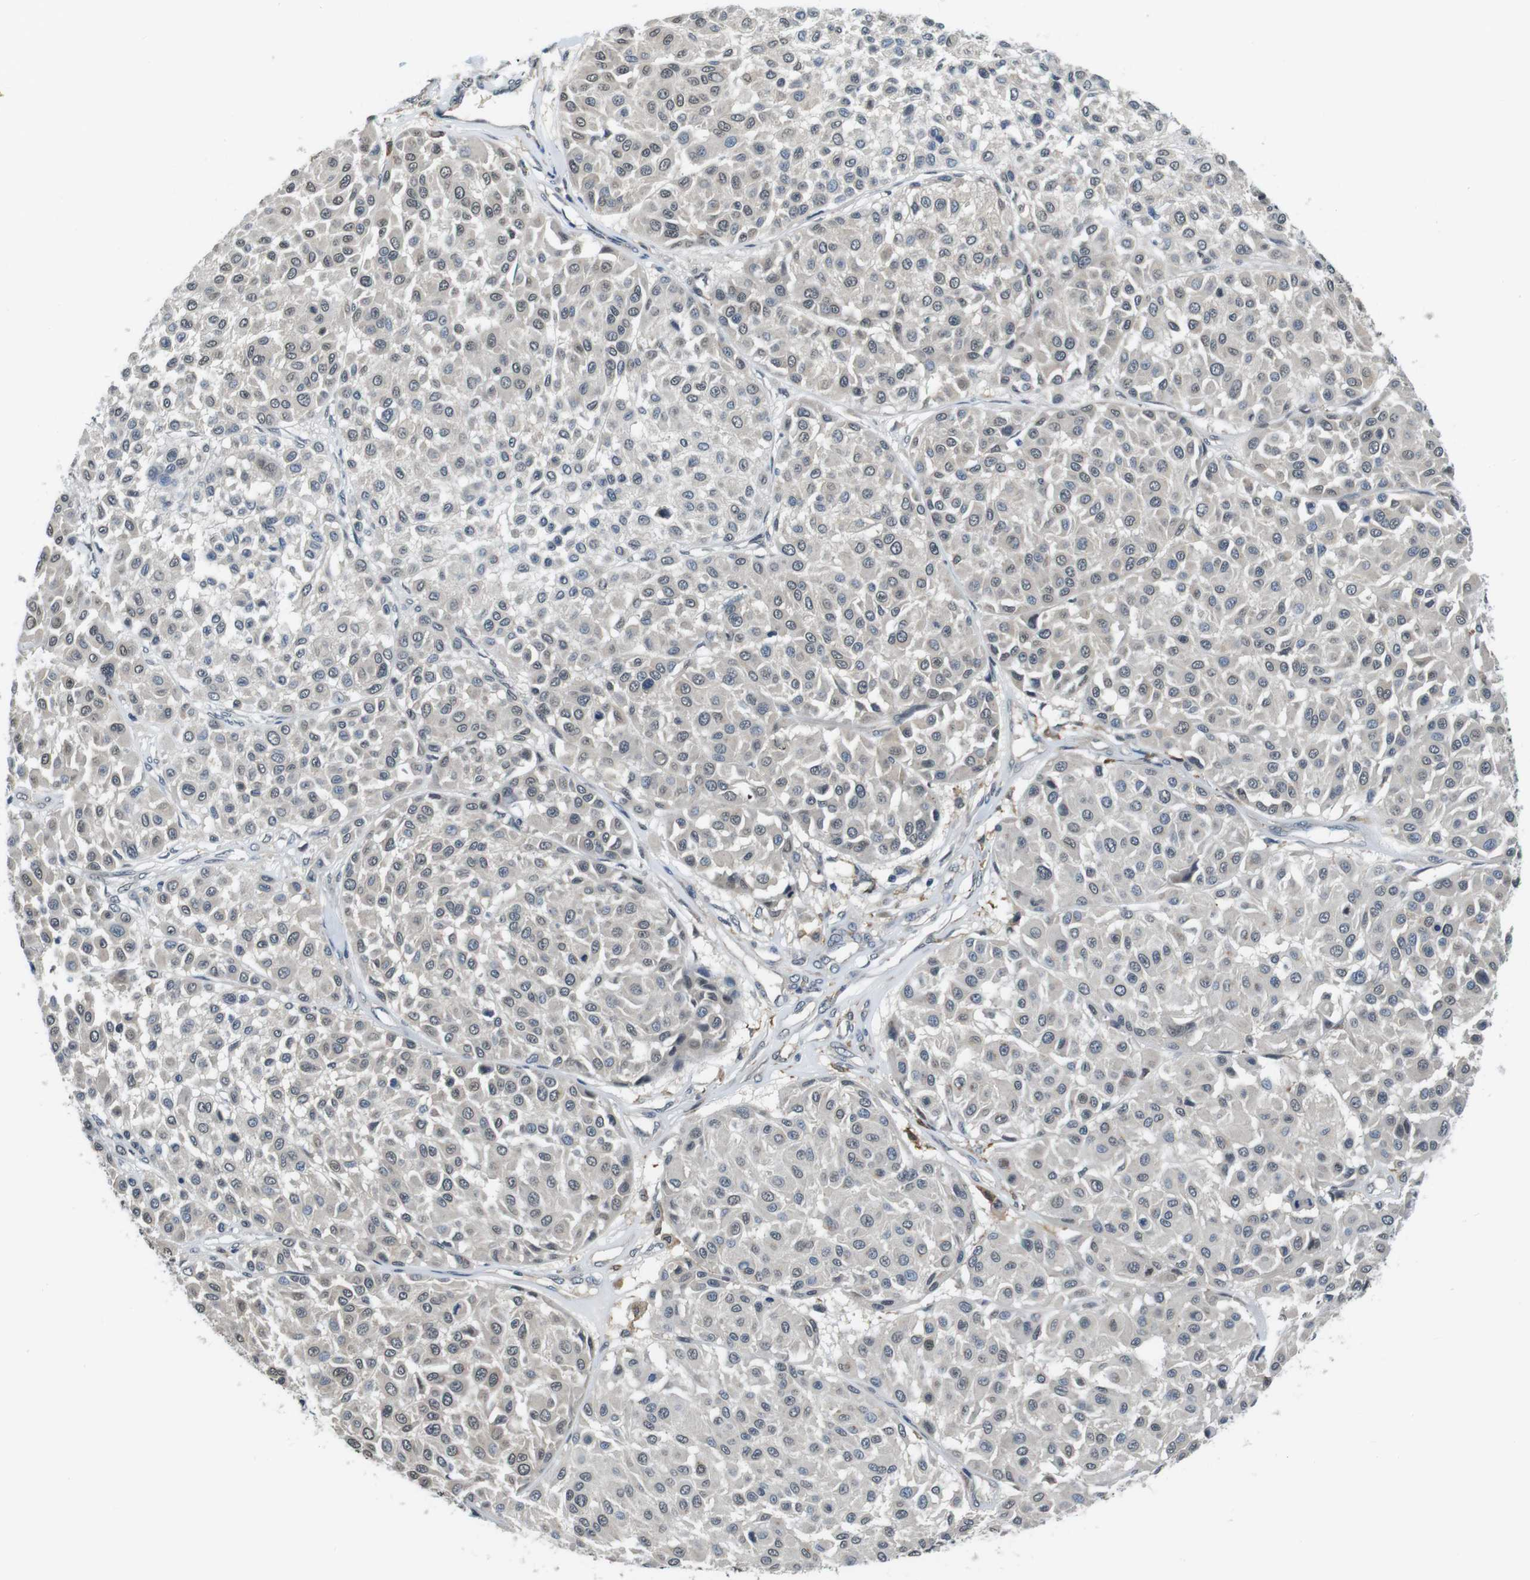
{"staining": {"intensity": "weak", "quantity": "<25%", "location": "nuclear"}, "tissue": "melanoma", "cell_type": "Tumor cells", "image_type": "cancer", "snomed": [{"axis": "morphology", "description": "Malignant melanoma, Metastatic site"}, {"axis": "topography", "description": "Soft tissue"}], "caption": "Immunohistochemical staining of melanoma displays no significant staining in tumor cells.", "gene": "CD163L1", "patient": {"sex": "male", "age": 41}}